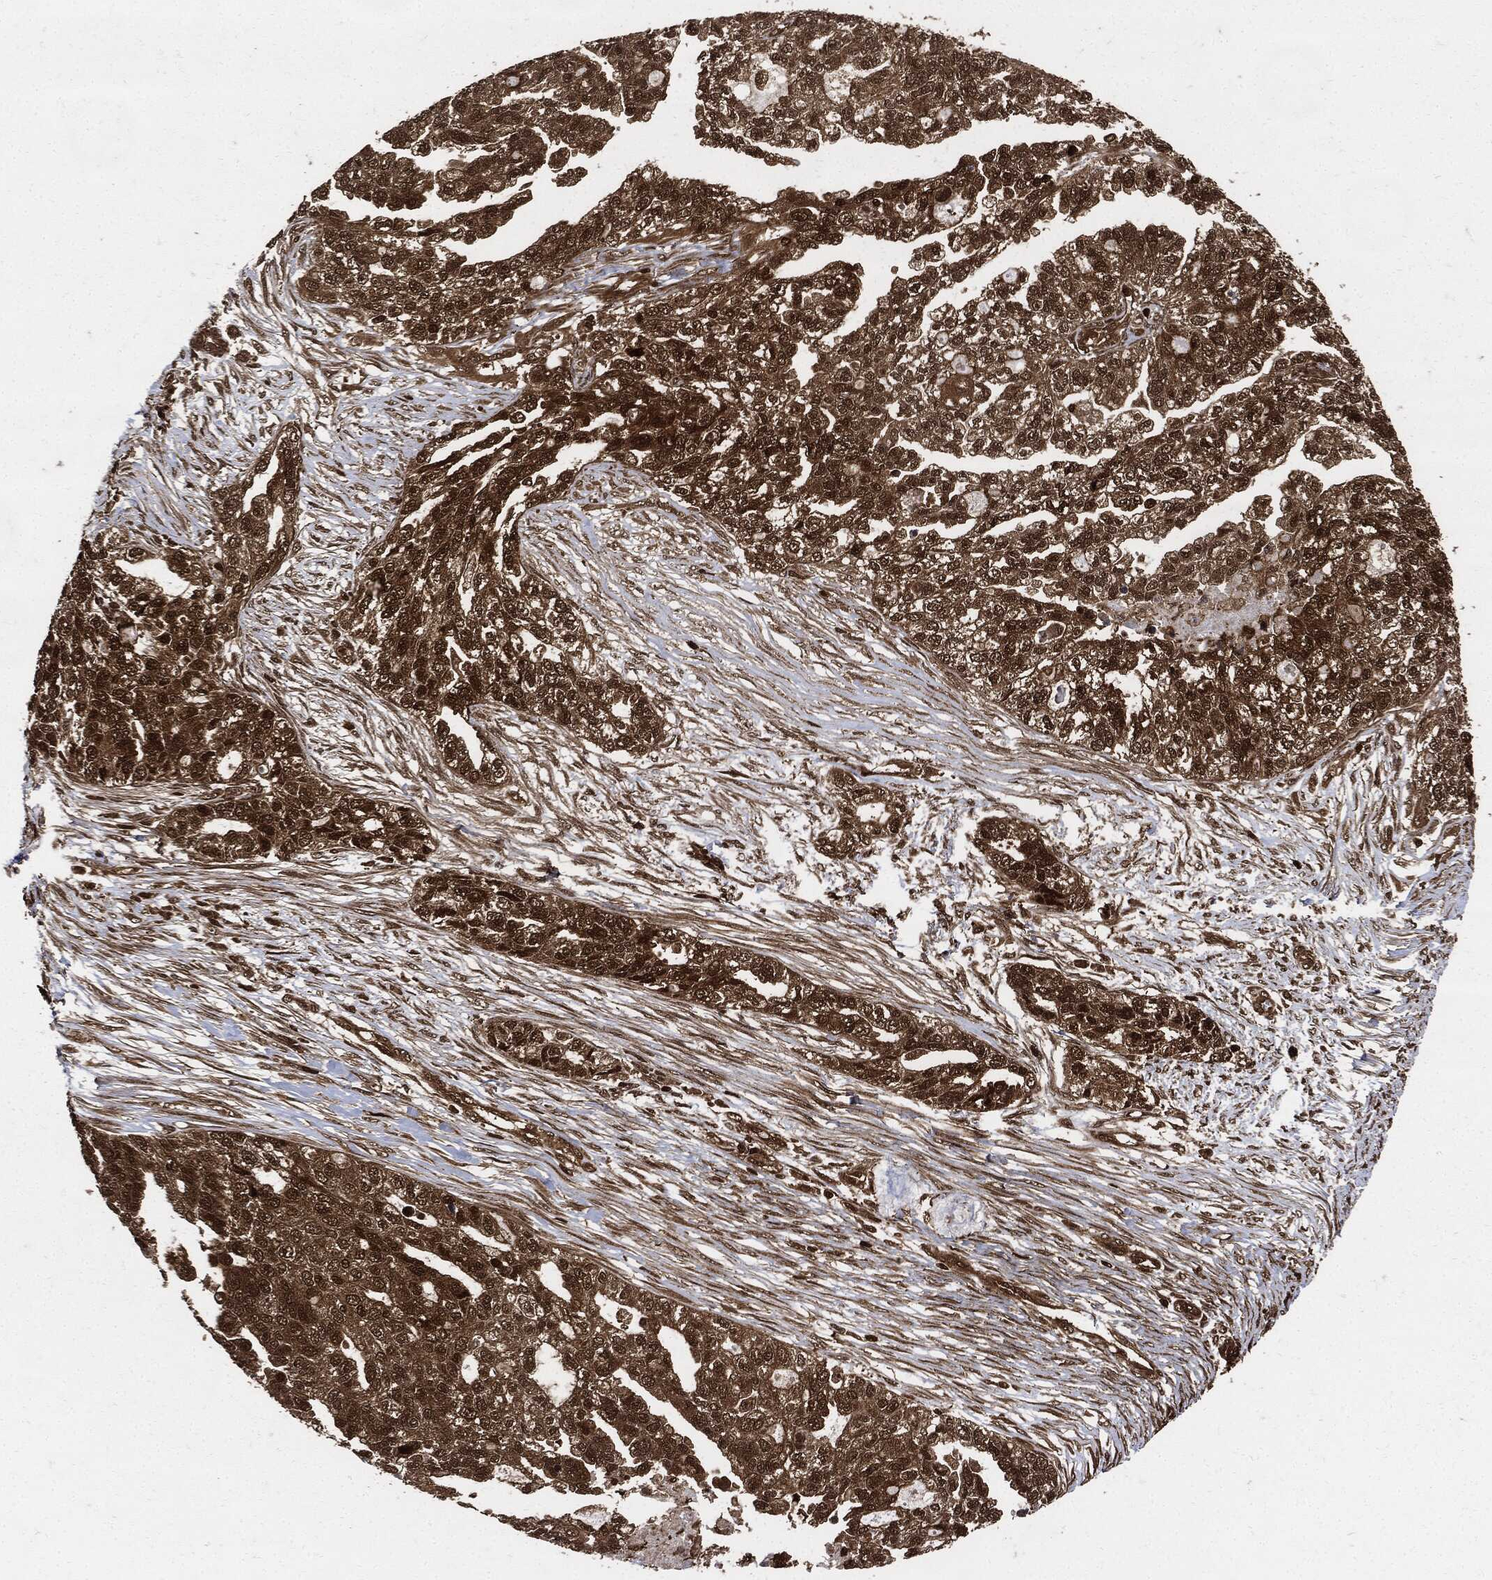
{"staining": {"intensity": "moderate", "quantity": ">75%", "location": "cytoplasmic/membranous"}, "tissue": "ovarian cancer", "cell_type": "Tumor cells", "image_type": "cancer", "snomed": [{"axis": "morphology", "description": "Cystadenocarcinoma, serous, NOS"}, {"axis": "topography", "description": "Ovary"}], "caption": "A brown stain shows moderate cytoplasmic/membranous staining of a protein in serous cystadenocarcinoma (ovarian) tumor cells. The protein of interest is shown in brown color, while the nuclei are stained blue.", "gene": "YWHAB", "patient": {"sex": "female", "age": 51}}